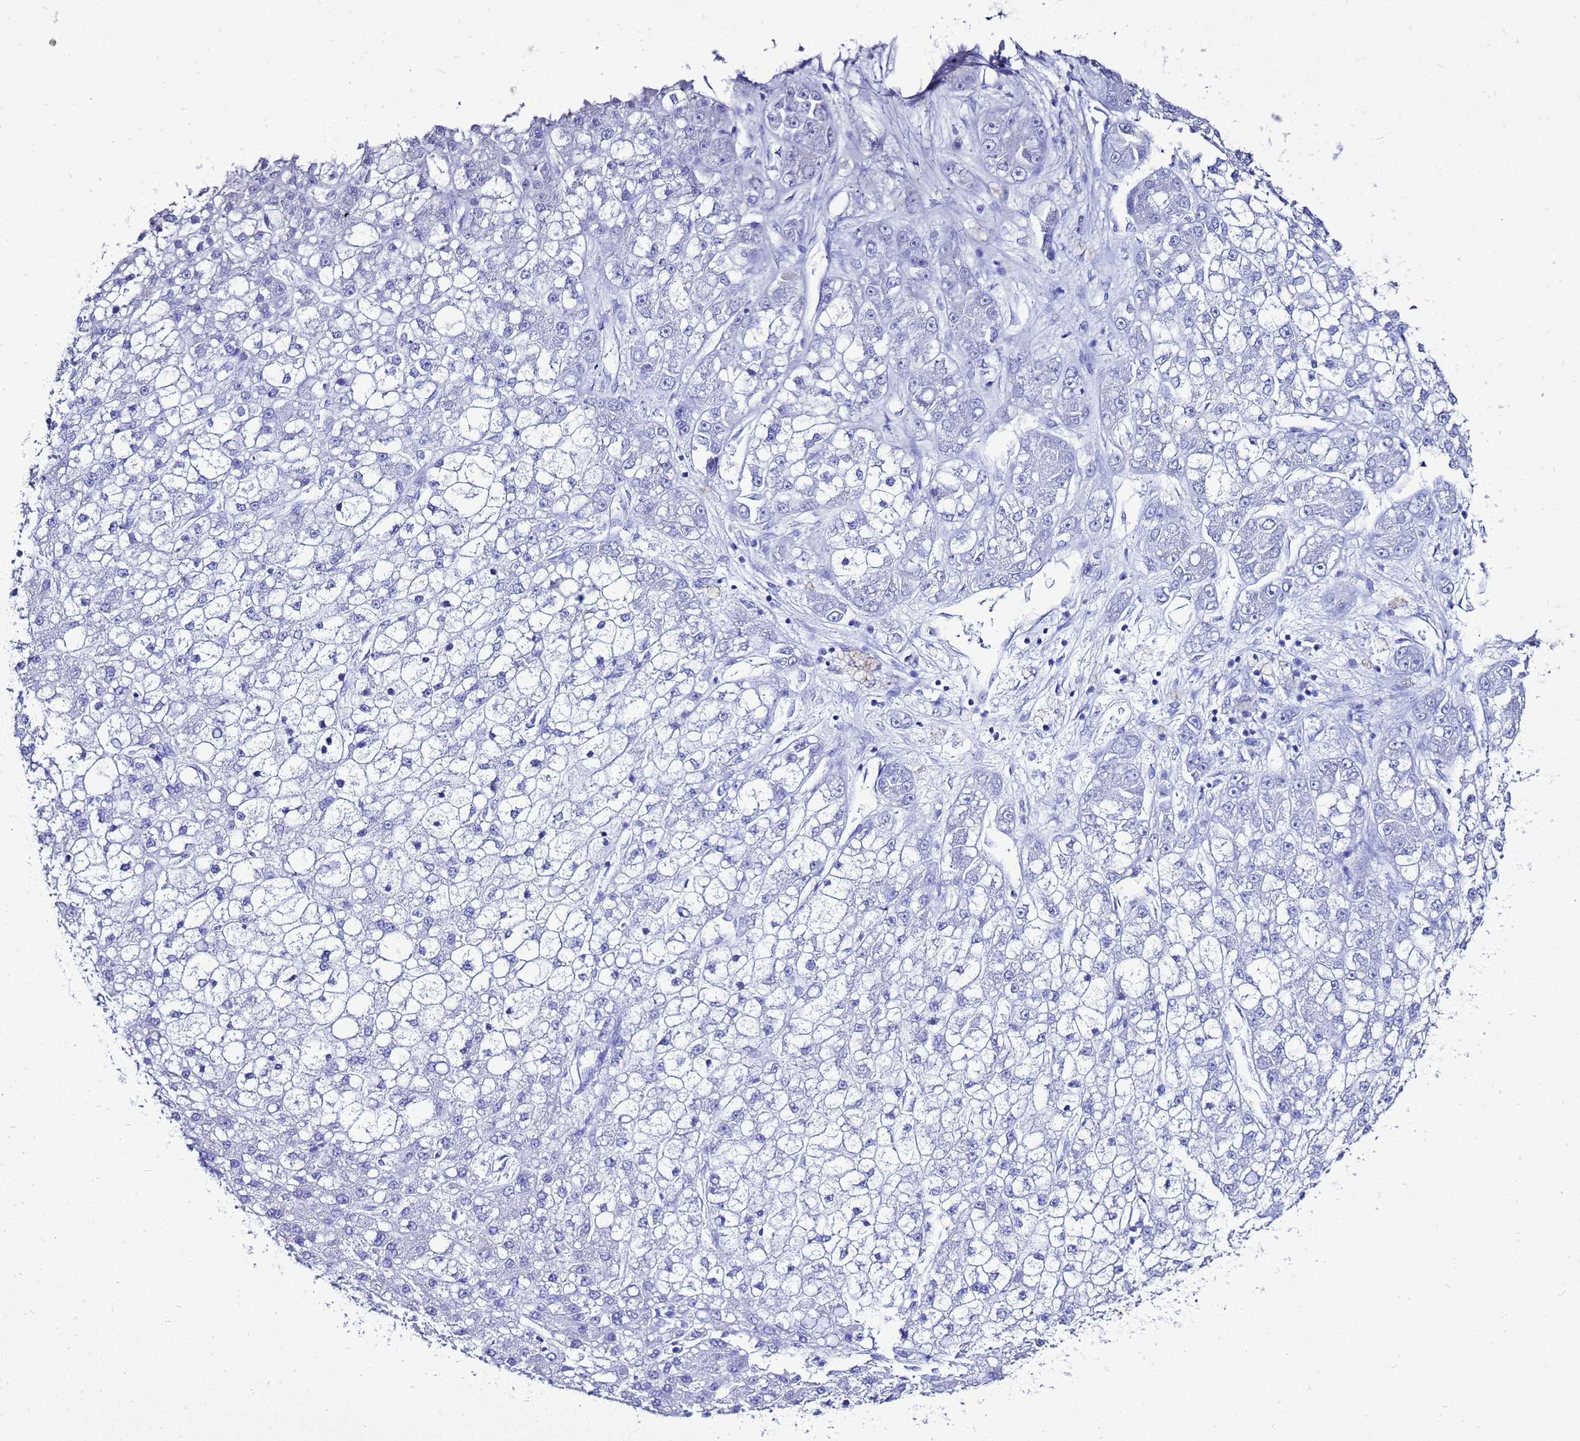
{"staining": {"intensity": "negative", "quantity": "none", "location": "none"}, "tissue": "liver cancer", "cell_type": "Tumor cells", "image_type": "cancer", "snomed": [{"axis": "morphology", "description": "Carcinoma, Hepatocellular, NOS"}, {"axis": "topography", "description": "Liver"}], "caption": "Liver cancer (hepatocellular carcinoma) stained for a protein using immunohistochemistry (IHC) shows no staining tumor cells.", "gene": "LIPF", "patient": {"sex": "male", "age": 67}}